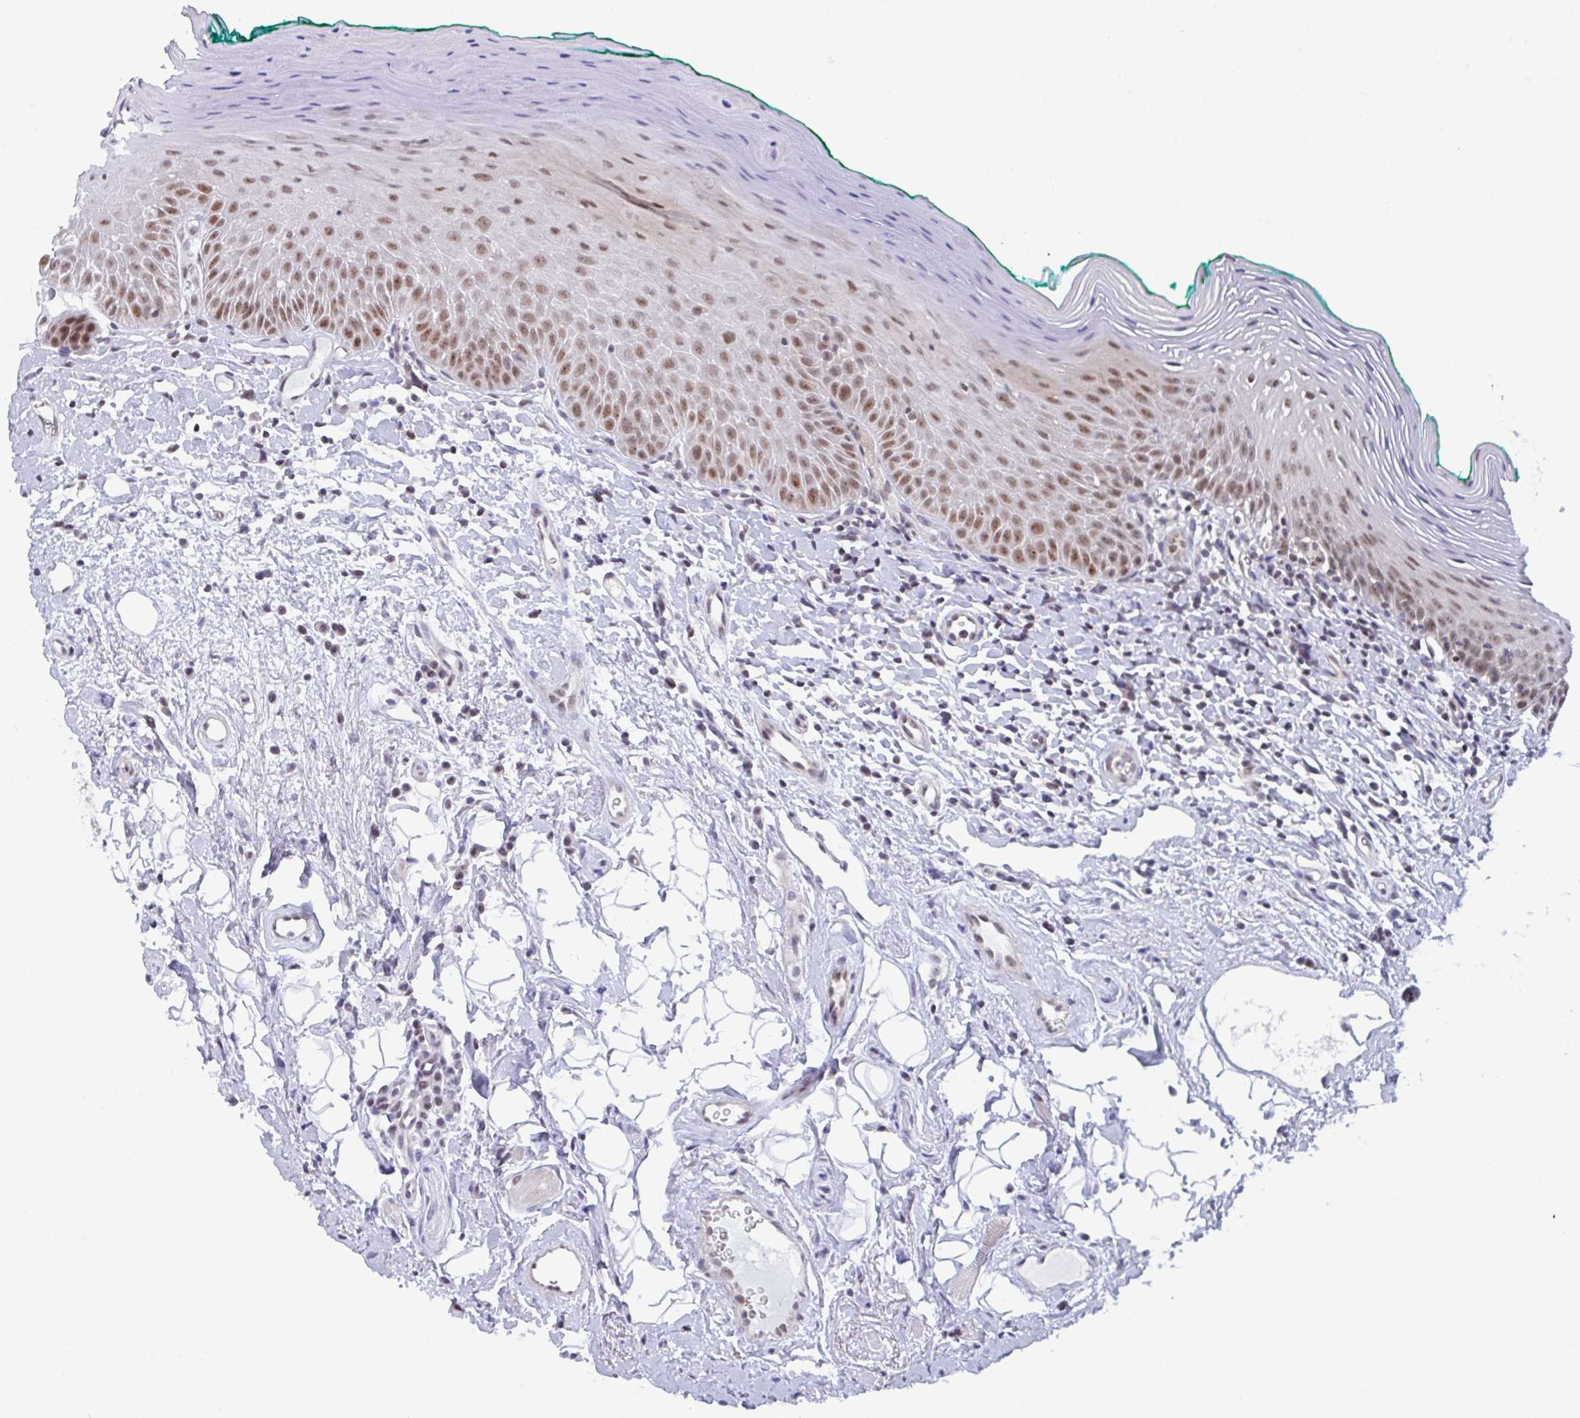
{"staining": {"intensity": "moderate", "quantity": ">75%", "location": "nuclear"}, "tissue": "oral mucosa", "cell_type": "Squamous epithelial cells", "image_type": "normal", "snomed": [{"axis": "morphology", "description": "Normal tissue, NOS"}, {"axis": "topography", "description": "Oral tissue"}, {"axis": "topography", "description": "Tounge, NOS"}], "caption": "Human oral mucosa stained for a protein (brown) exhibits moderate nuclear positive expression in about >75% of squamous epithelial cells.", "gene": "RBM18", "patient": {"sex": "male", "age": 83}}